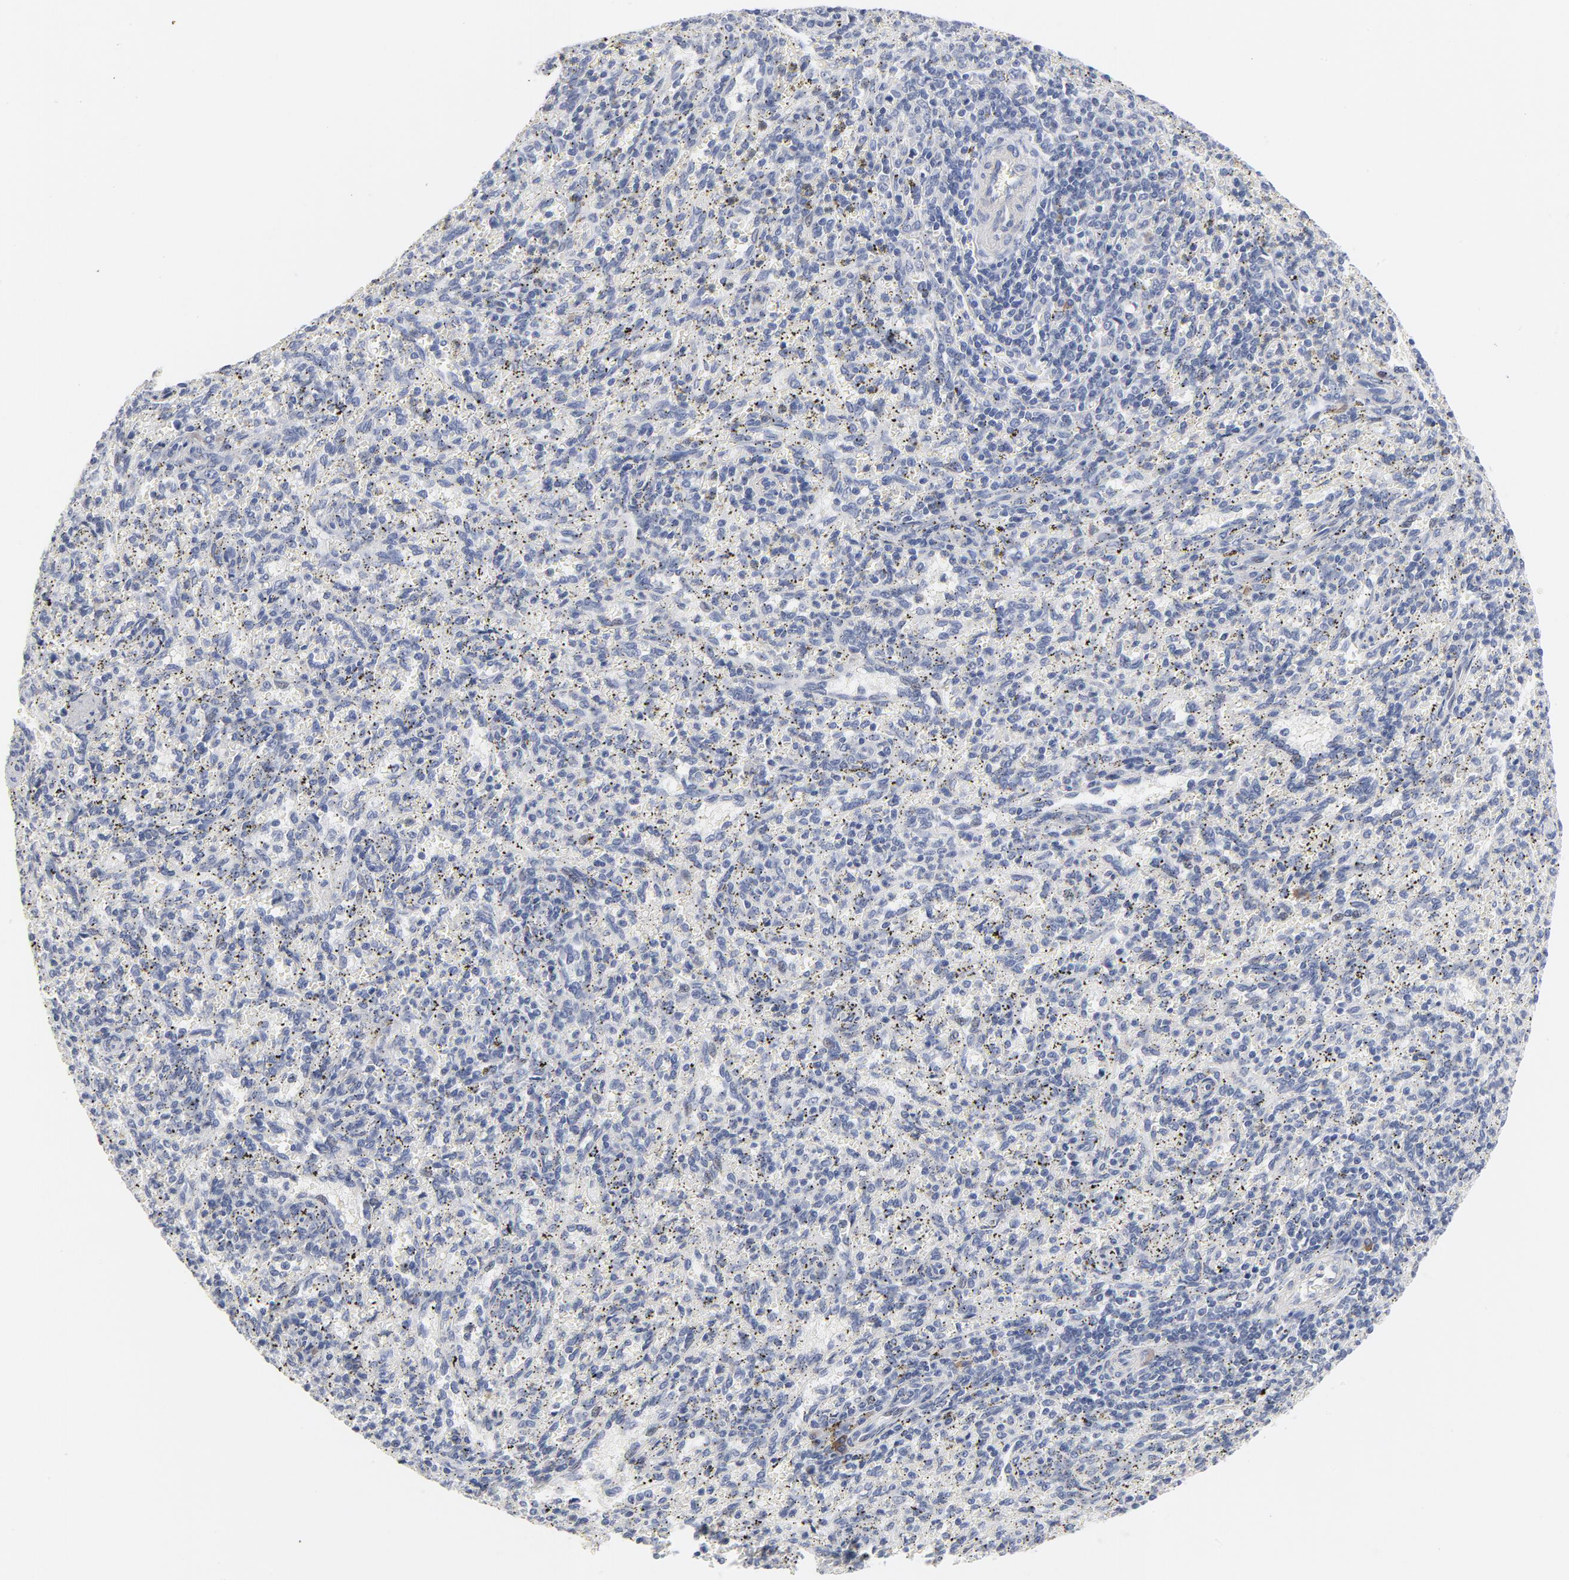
{"staining": {"intensity": "negative", "quantity": "none", "location": "none"}, "tissue": "spleen", "cell_type": "Cells in red pulp", "image_type": "normal", "snomed": [{"axis": "morphology", "description": "Normal tissue, NOS"}, {"axis": "topography", "description": "Spleen"}], "caption": "An image of human spleen is negative for staining in cells in red pulp. (IHC, brightfield microscopy, high magnification).", "gene": "KCNK13", "patient": {"sex": "female", "age": 10}}